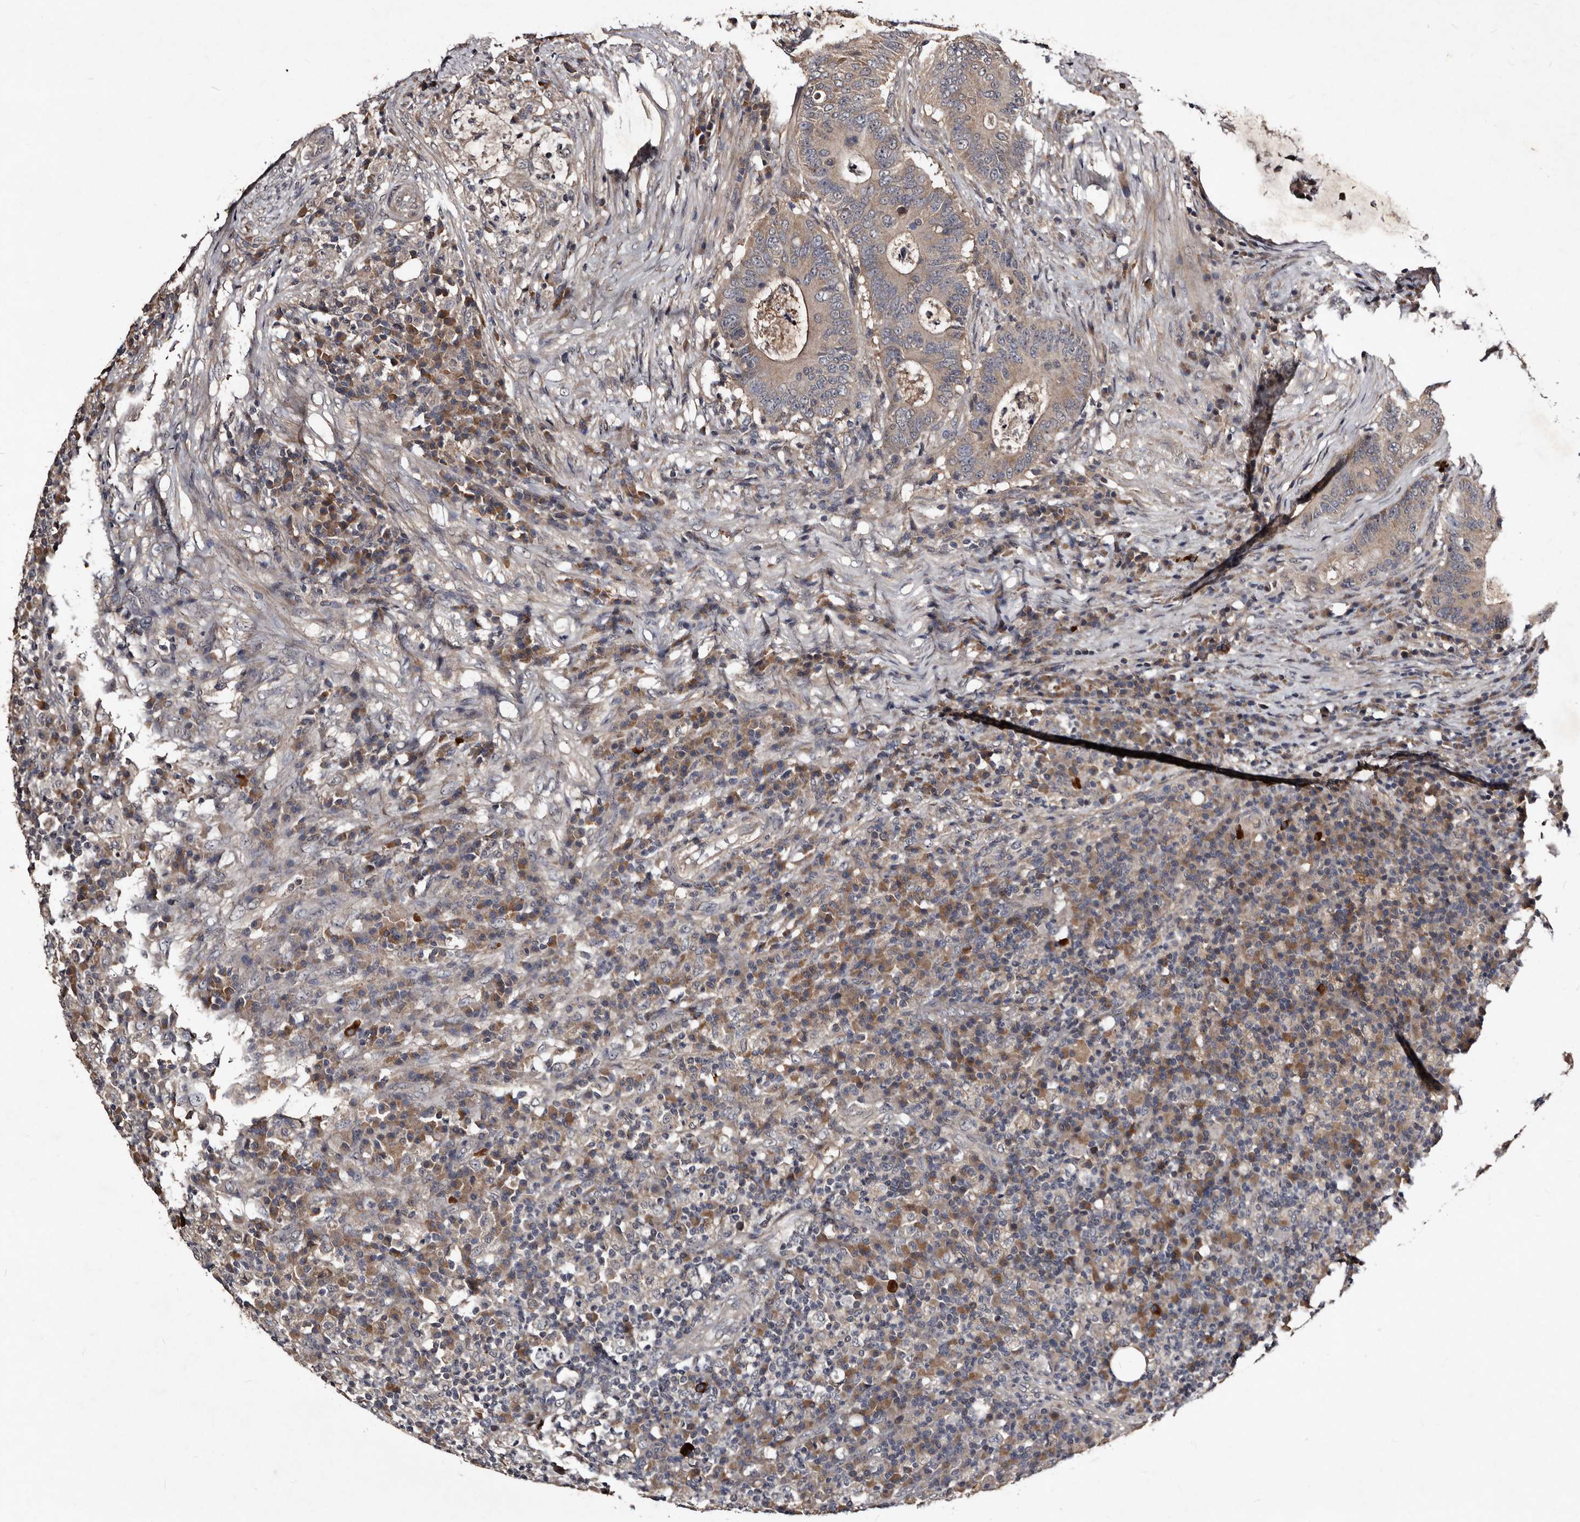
{"staining": {"intensity": "weak", "quantity": ">75%", "location": "cytoplasmic/membranous"}, "tissue": "colorectal cancer", "cell_type": "Tumor cells", "image_type": "cancer", "snomed": [{"axis": "morphology", "description": "Adenocarcinoma, NOS"}, {"axis": "topography", "description": "Colon"}], "caption": "Protein staining of adenocarcinoma (colorectal) tissue shows weak cytoplasmic/membranous positivity in about >75% of tumor cells.", "gene": "MKRN3", "patient": {"sex": "male", "age": 83}}